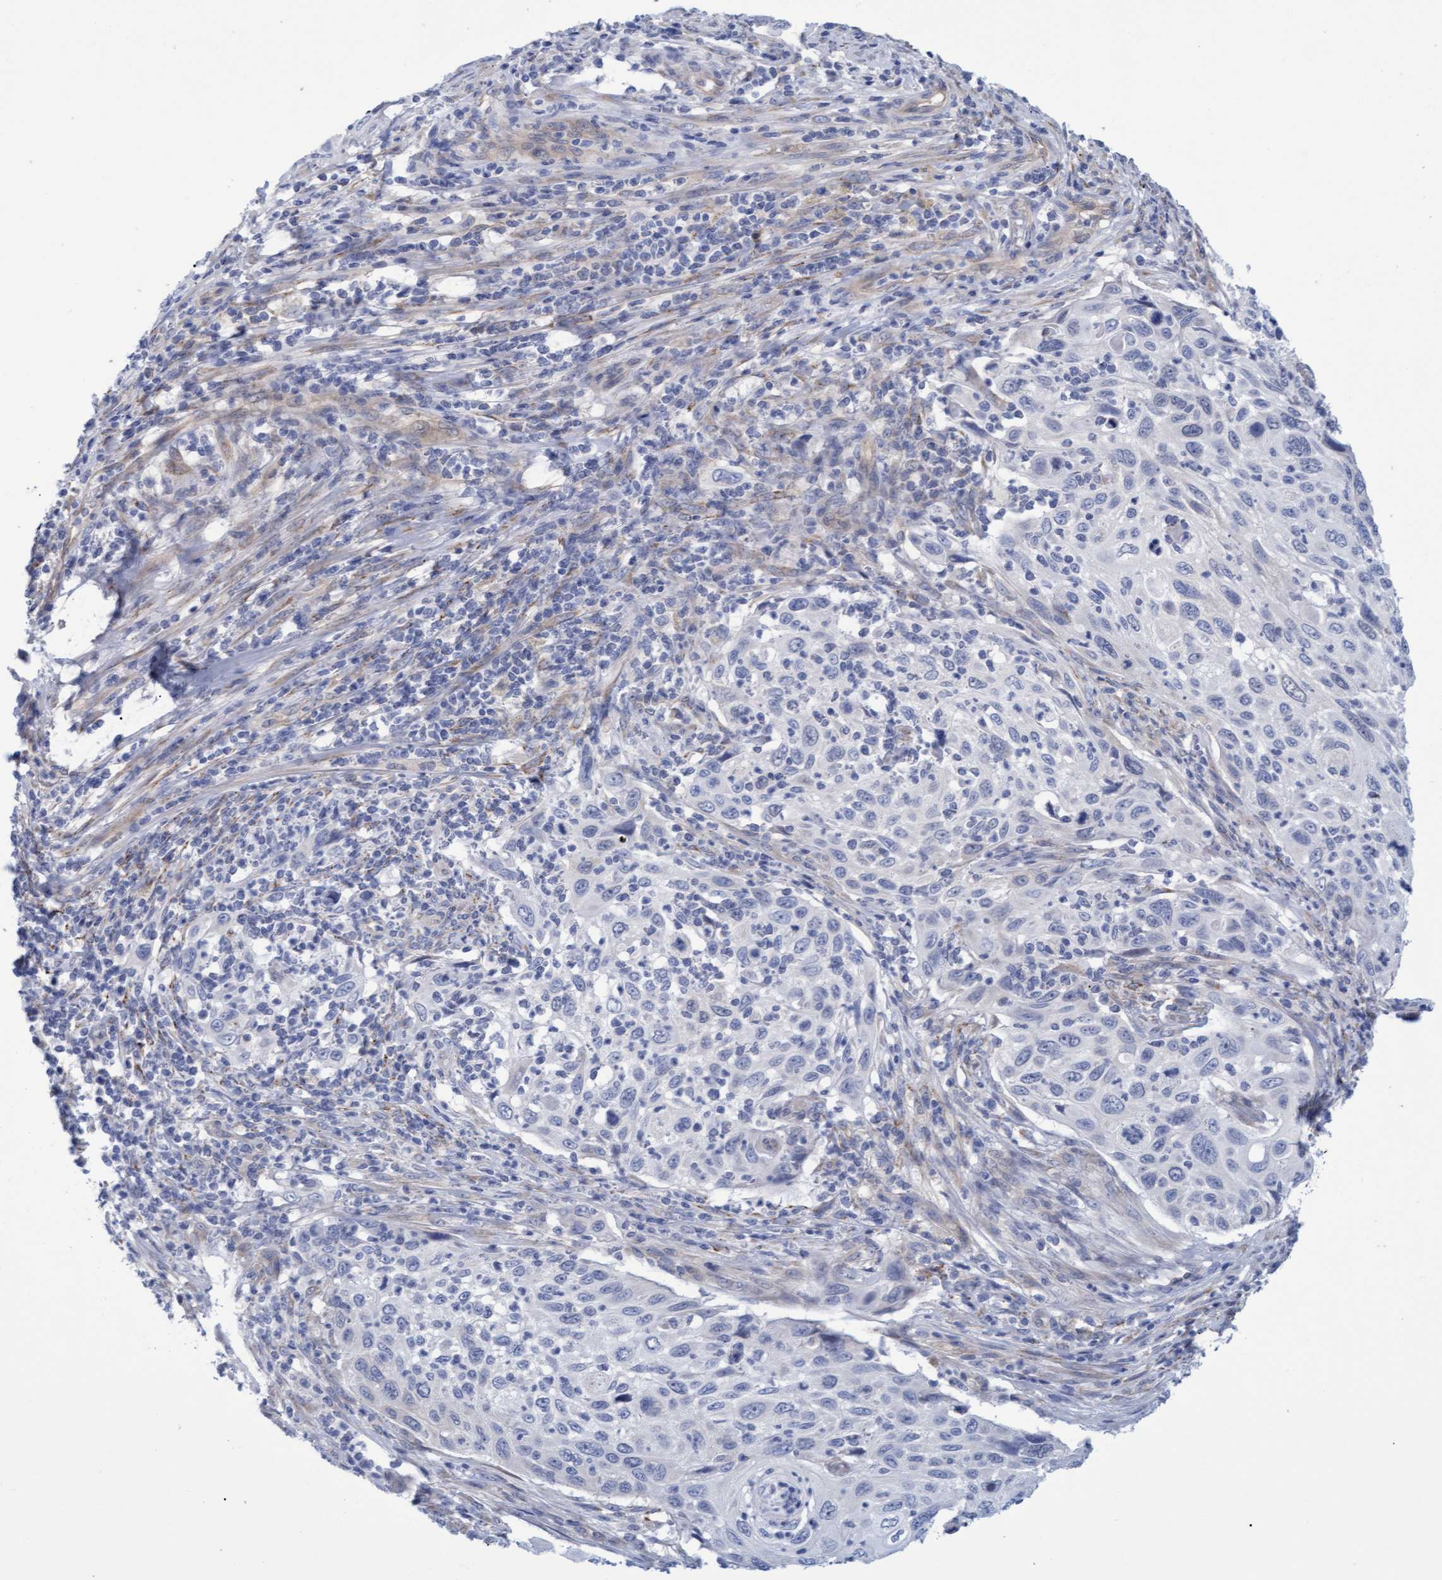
{"staining": {"intensity": "negative", "quantity": "none", "location": "none"}, "tissue": "cervical cancer", "cell_type": "Tumor cells", "image_type": "cancer", "snomed": [{"axis": "morphology", "description": "Squamous cell carcinoma, NOS"}, {"axis": "topography", "description": "Cervix"}], "caption": "Human cervical cancer (squamous cell carcinoma) stained for a protein using immunohistochemistry demonstrates no positivity in tumor cells.", "gene": "STXBP1", "patient": {"sex": "female", "age": 70}}